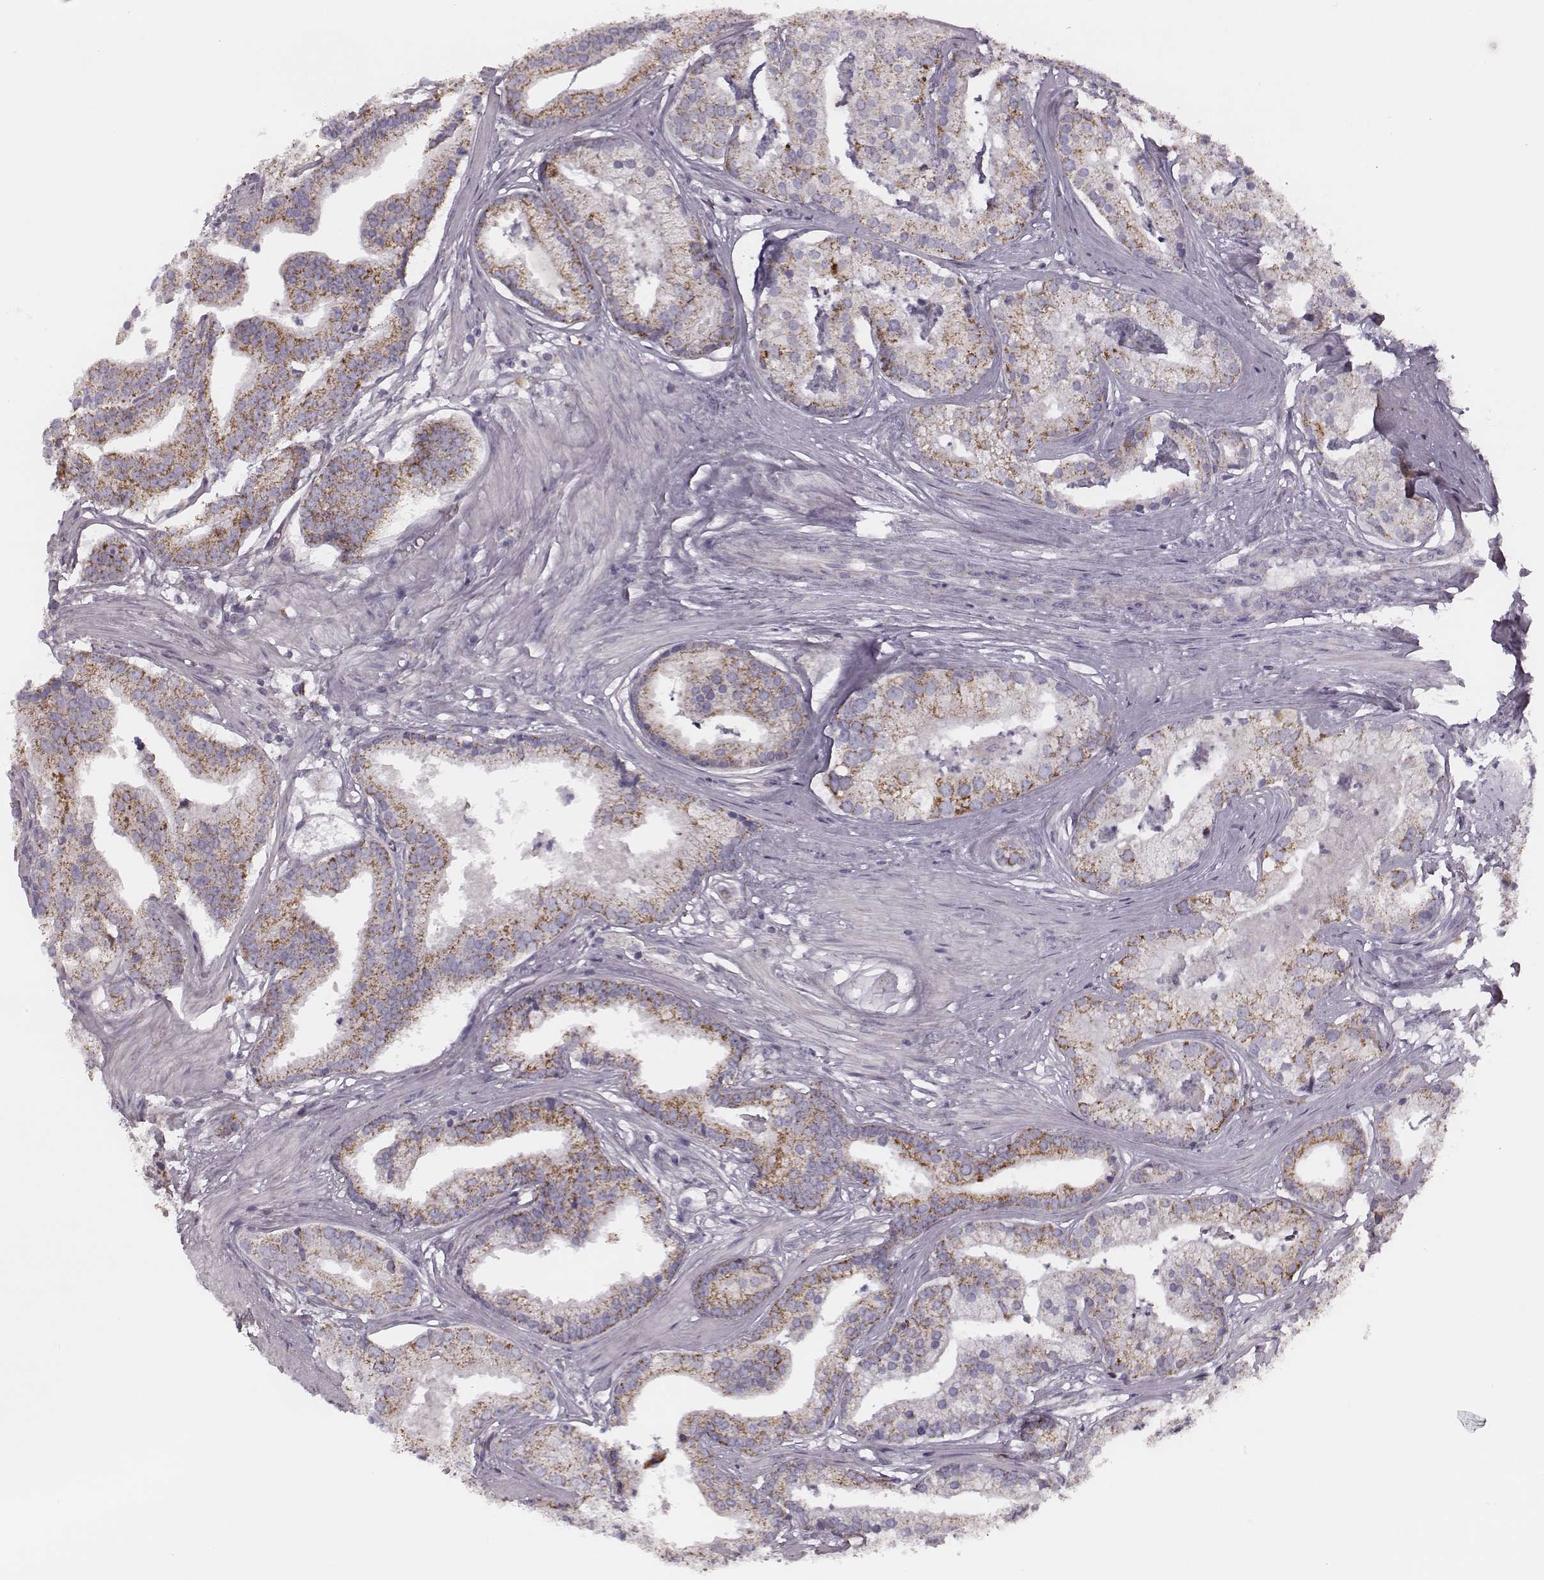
{"staining": {"intensity": "moderate", "quantity": ">75%", "location": "cytoplasmic/membranous"}, "tissue": "prostate cancer", "cell_type": "Tumor cells", "image_type": "cancer", "snomed": [{"axis": "morphology", "description": "Adenocarcinoma, NOS"}, {"axis": "topography", "description": "Prostate and seminal vesicle, NOS"}, {"axis": "topography", "description": "Prostate"}], "caption": "The image reveals staining of prostate adenocarcinoma, revealing moderate cytoplasmic/membranous protein positivity (brown color) within tumor cells.", "gene": "UBL4B", "patient": {"sex": "male", "age": 44}}